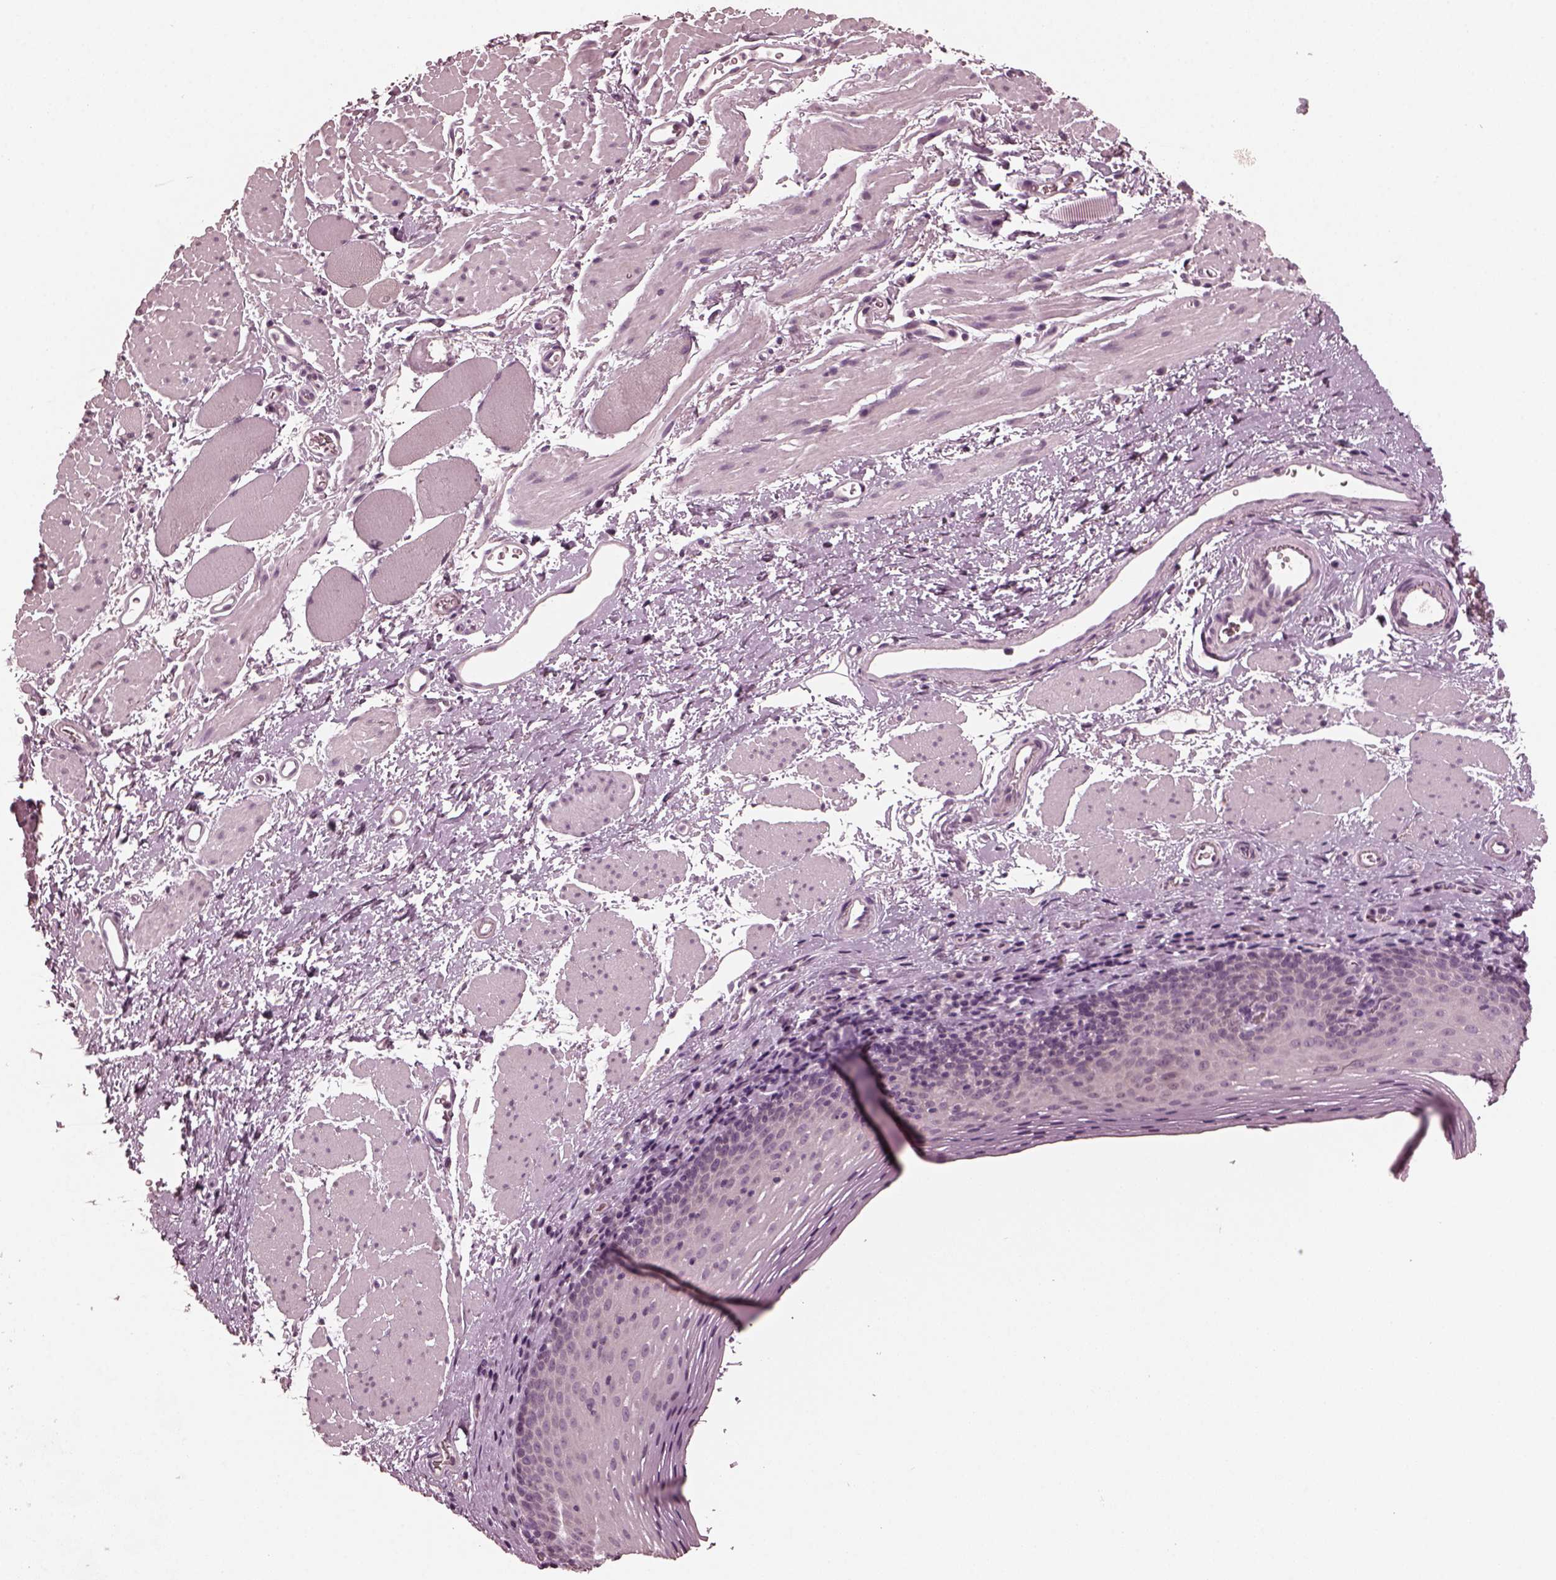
{"staining": {"intensity": "negative", "quantity": "none", "location": "none"}, "tissue": "esophagus", "cell_type": "Squamous epithelial cells", "image_type": "normal", "snomed": [{"axis": "morphology", "description": "Normal tissue, NOS"}, {"axis": "topography", "description": "Esophagus"}], "caption": "The histopathology image displays no significant positivity in squamous epithelial cells of esophagus.", "gene": "RCVRN", "patient": {"sex": "female", "age": 68}}